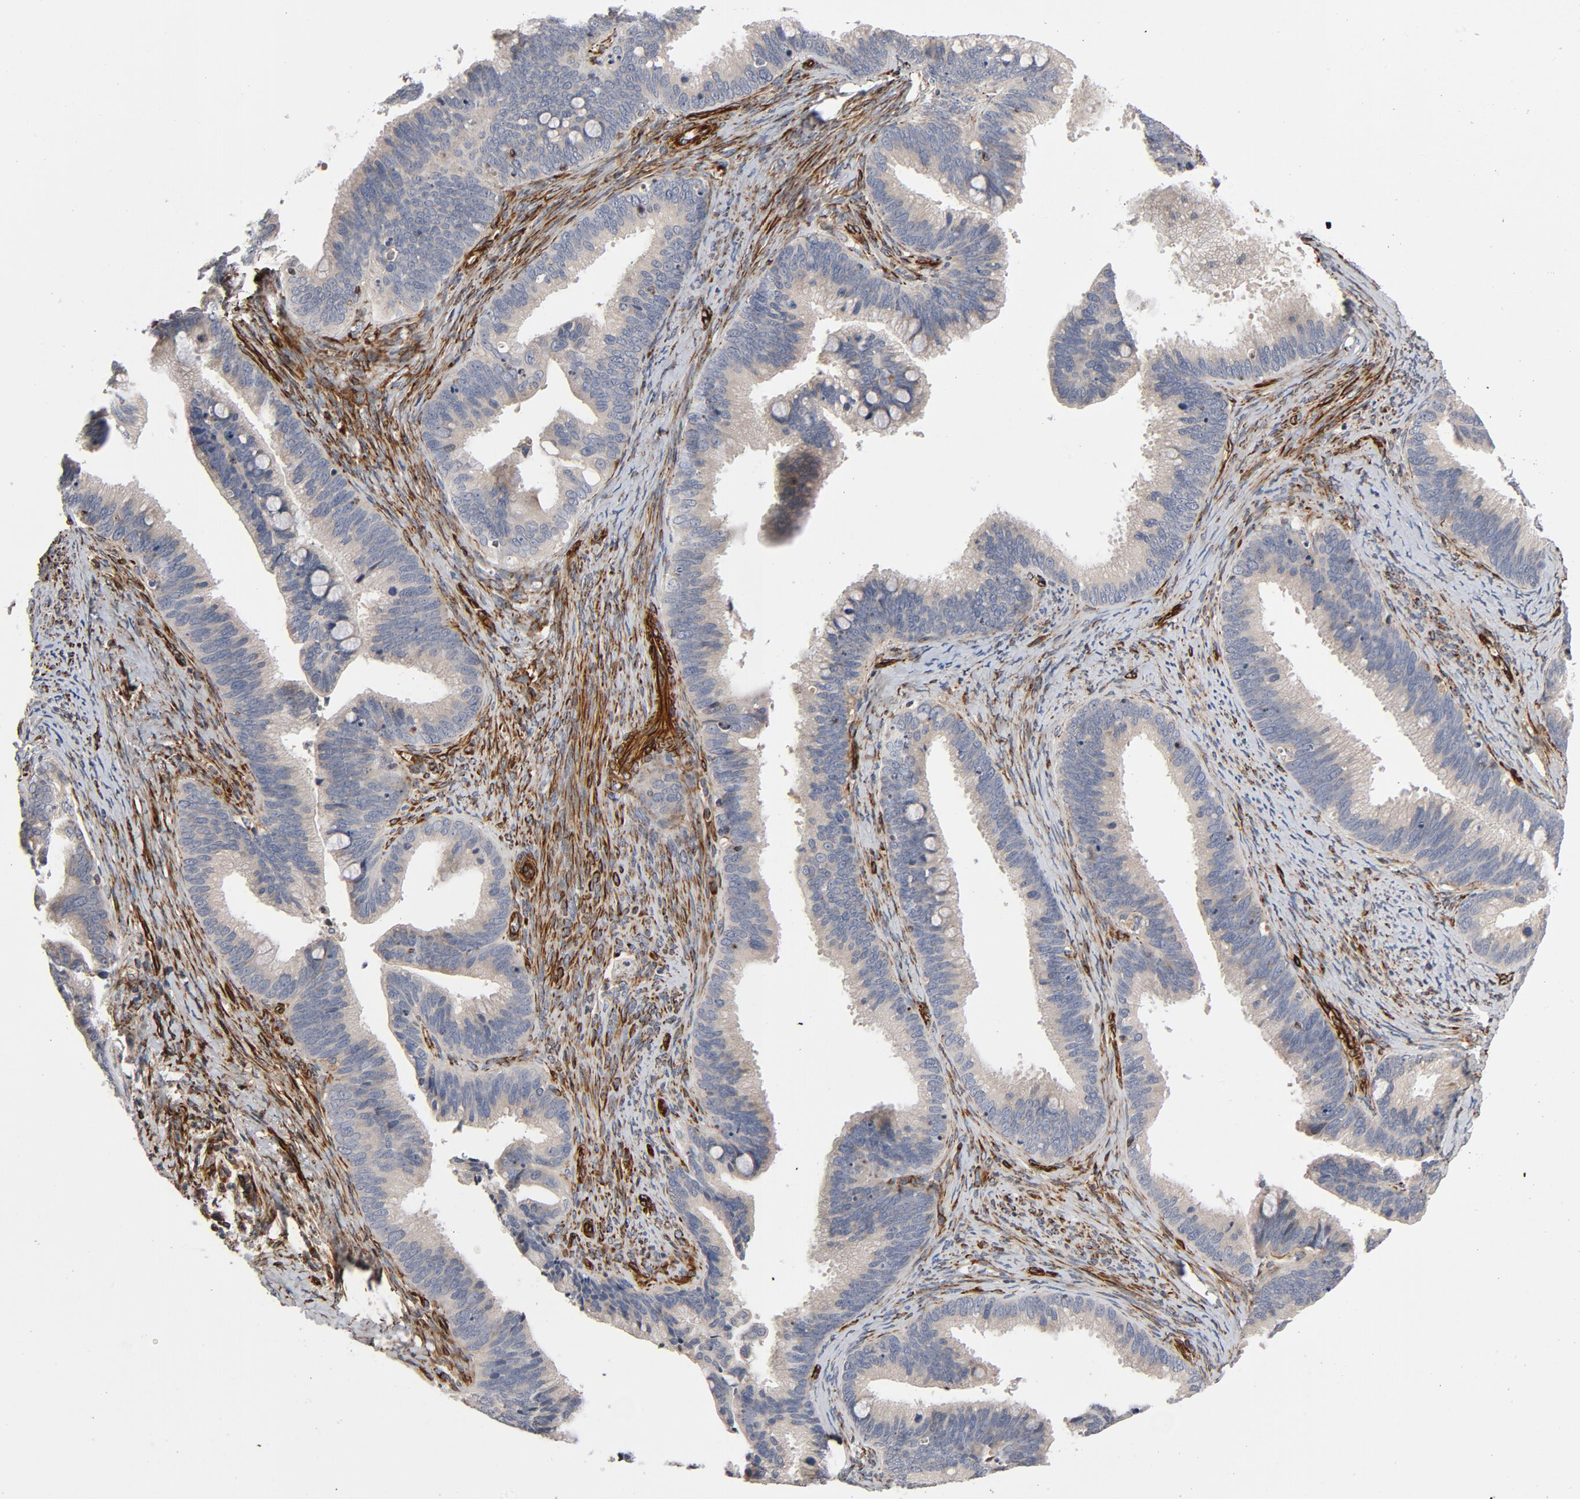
{"staining": {"intensity": "weak", "quantity": ">75%", "location": "cytoplasmic/membranous"}, "tissue": "cervical cancer", "cell_type": "Tumor cells", "image_type": "cancer", "snomed": [{"axis": "morphology", "description": "Adenocarcinoma, NOS"}, {"axis": "topography", "description": "Cervix"}], "caption": "Cervical adenocarcinoma stained for a protein (brown) displays weak cytoplasmic/membranous positive expression in approximately >75% of tumor cells.", "gene": "FAM118A", "patient": {"sex": "female", "age": 47}}